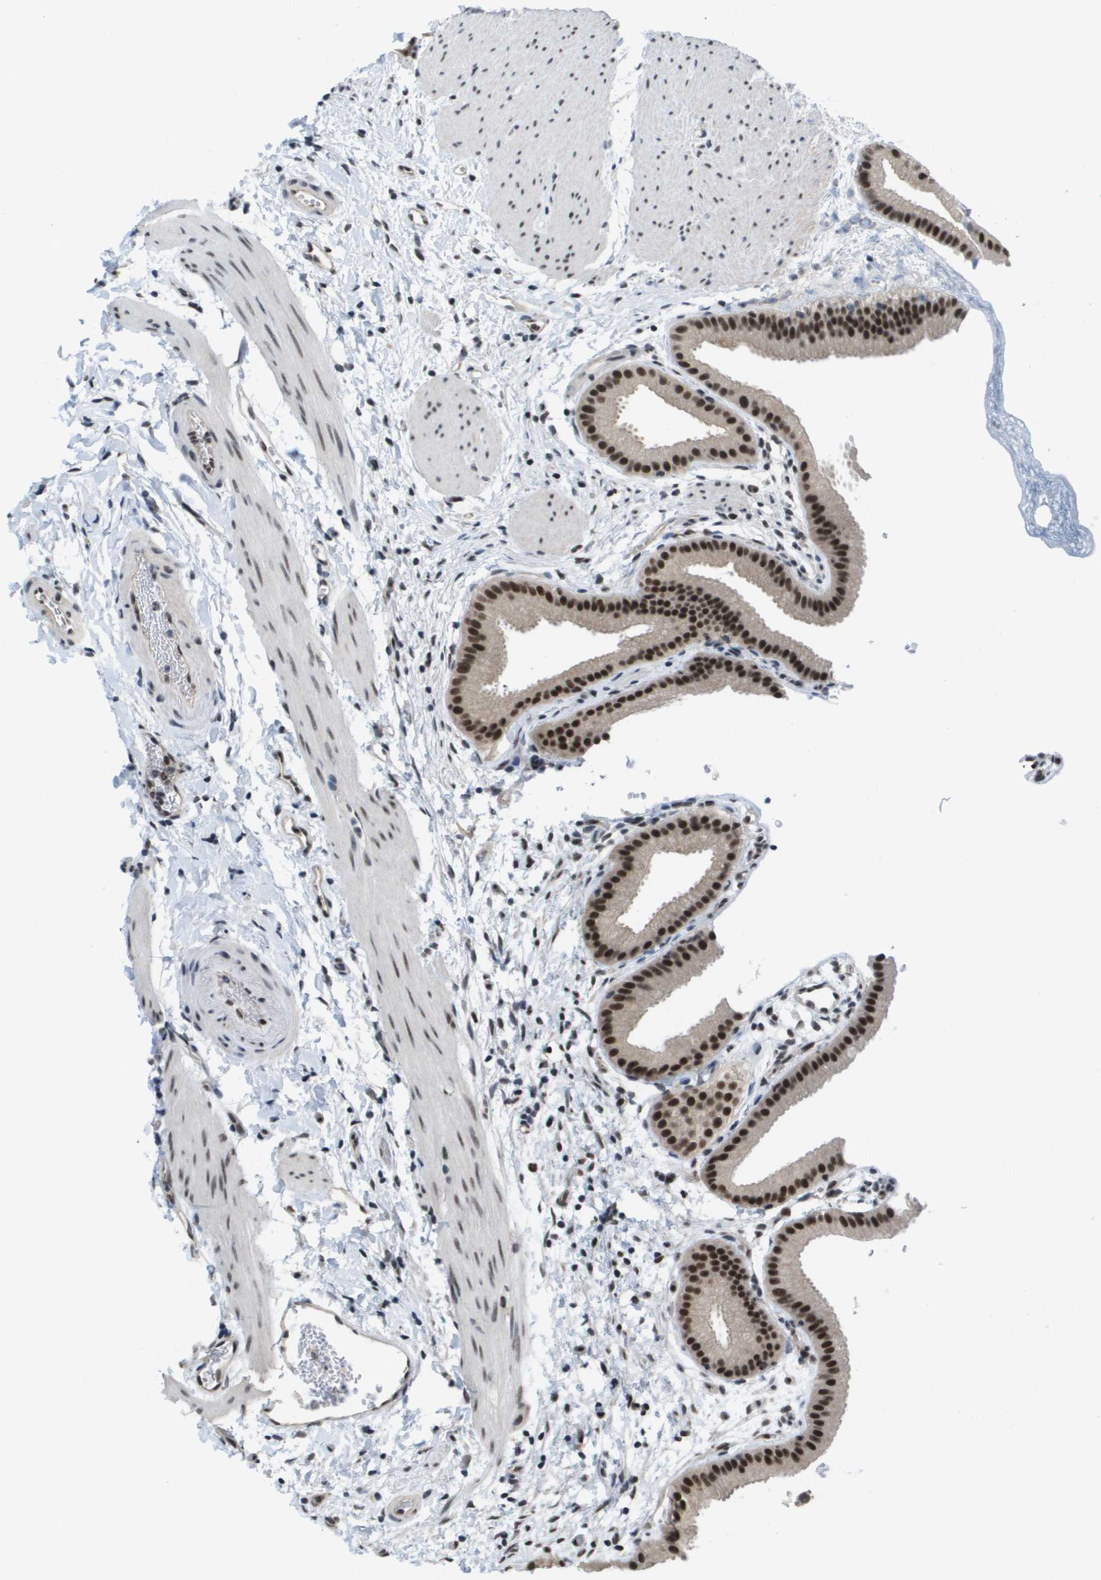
{"staining": {"intensity": "strong", "quantity": ">75%", "location": "nuclear"}, "tissue": "gallbladder", "cell_type": "Glandular cells", "image_type": "normal", "snomed": [{"axis": "morphology", "description": "Normal tissue, NOS"}, {"axis": "topography", "description": "Gallbladder"}], "caption": "Strong nuclear staining is seen in approximately >75% of glandular cells in normal gallbladder.", "gene": "ISY1", "patient": {"sex": "female", "age": 64}}